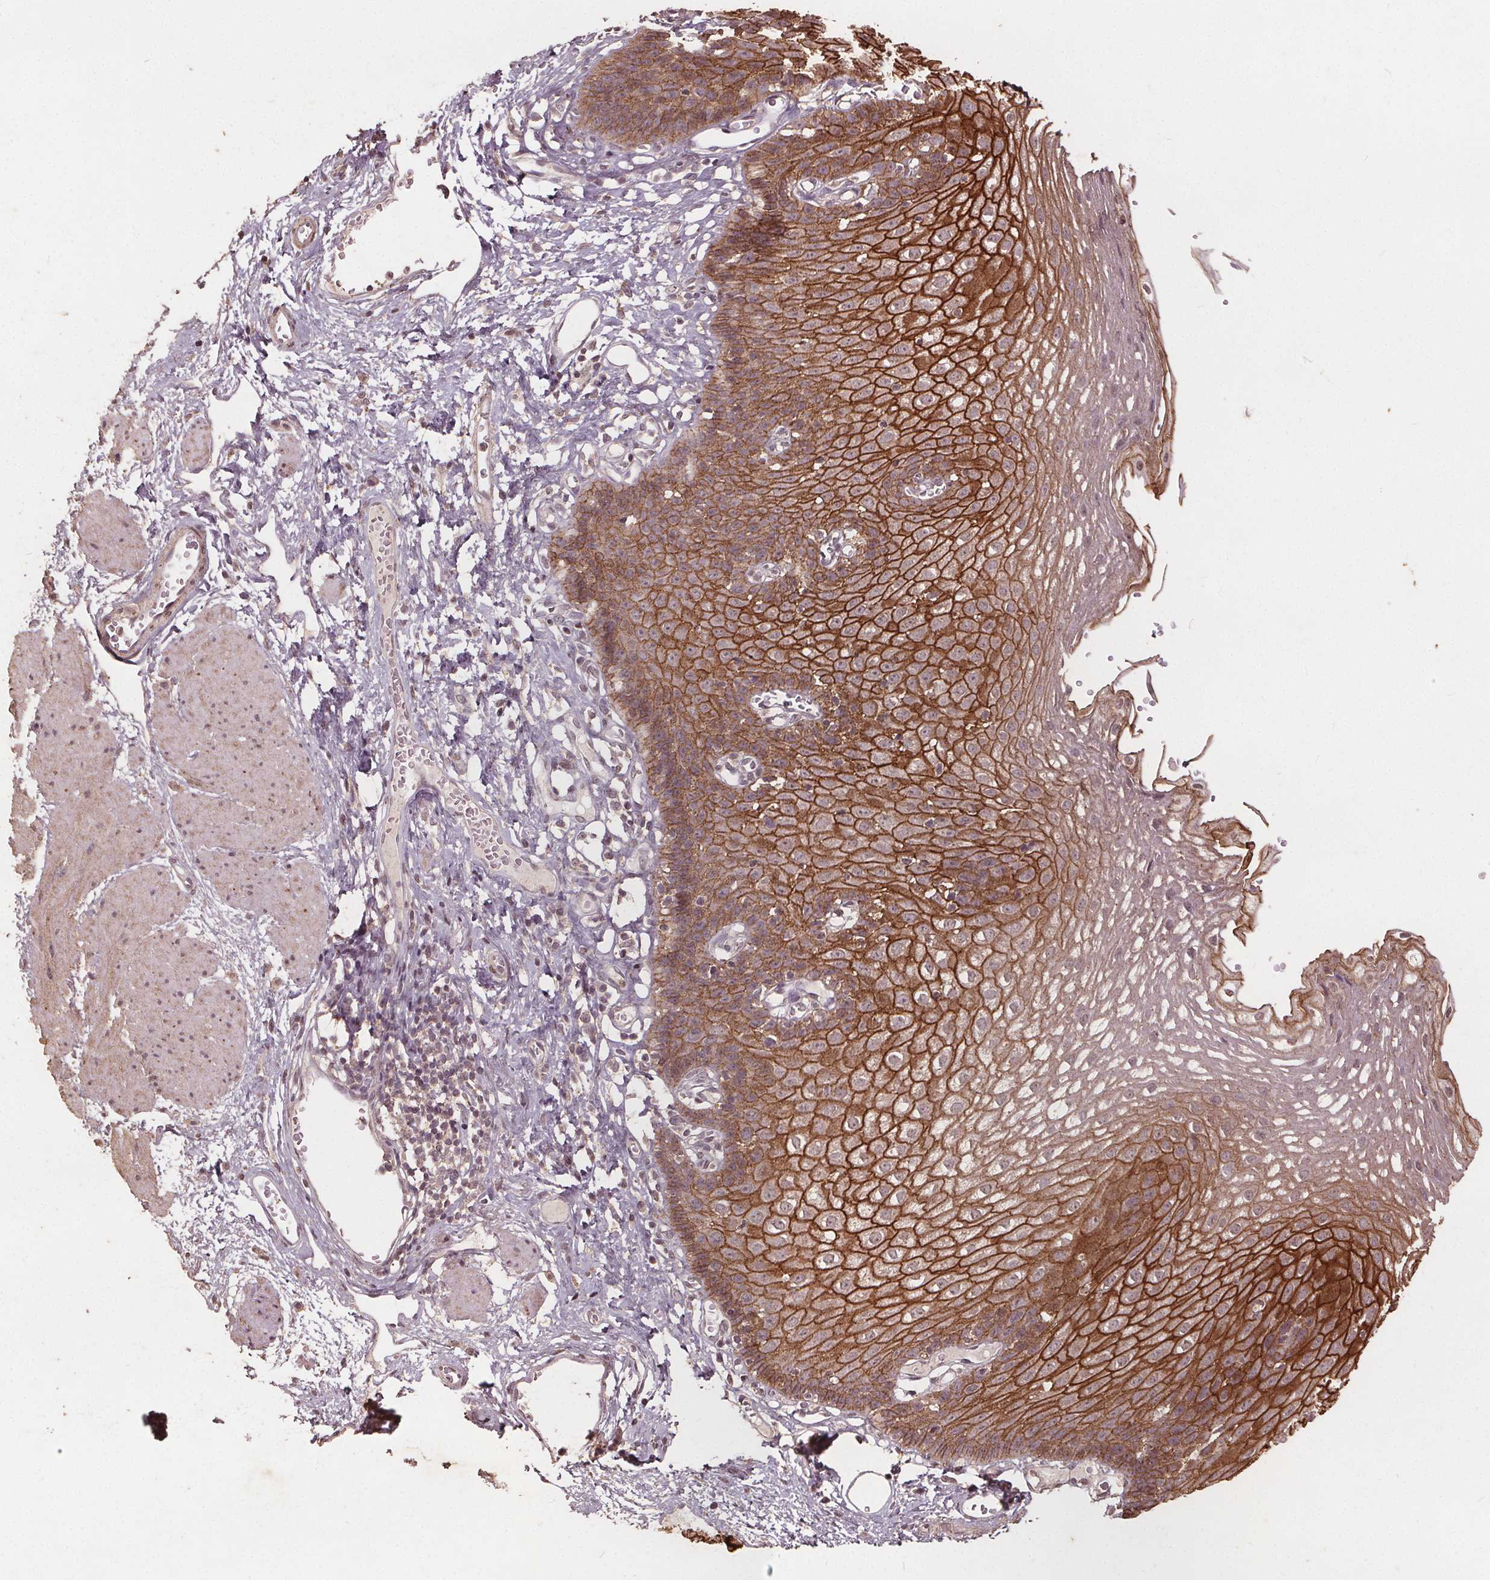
{"staining": {"intensity": "moderate", "quantity": ">75%", "location": "cytoplasmic/membranous"}, "tissue": "esophagus", "cell_type": "Squamous epithelial cells", "image_type": "normal", "snomed": [{"axis": "morphology", "description": "Normal tissue, NOS"}, {"axis": "topography", "description": "Esophagus"}], "caption": "Approximately >75% of squamous epithelial cells in normal esophagus show moderate cytoplasmic/membranous protein staining as visualized by brown immunohistochemical staining.", "gene": "DSG3", "patient": {"sex": "male", "age": 72}}